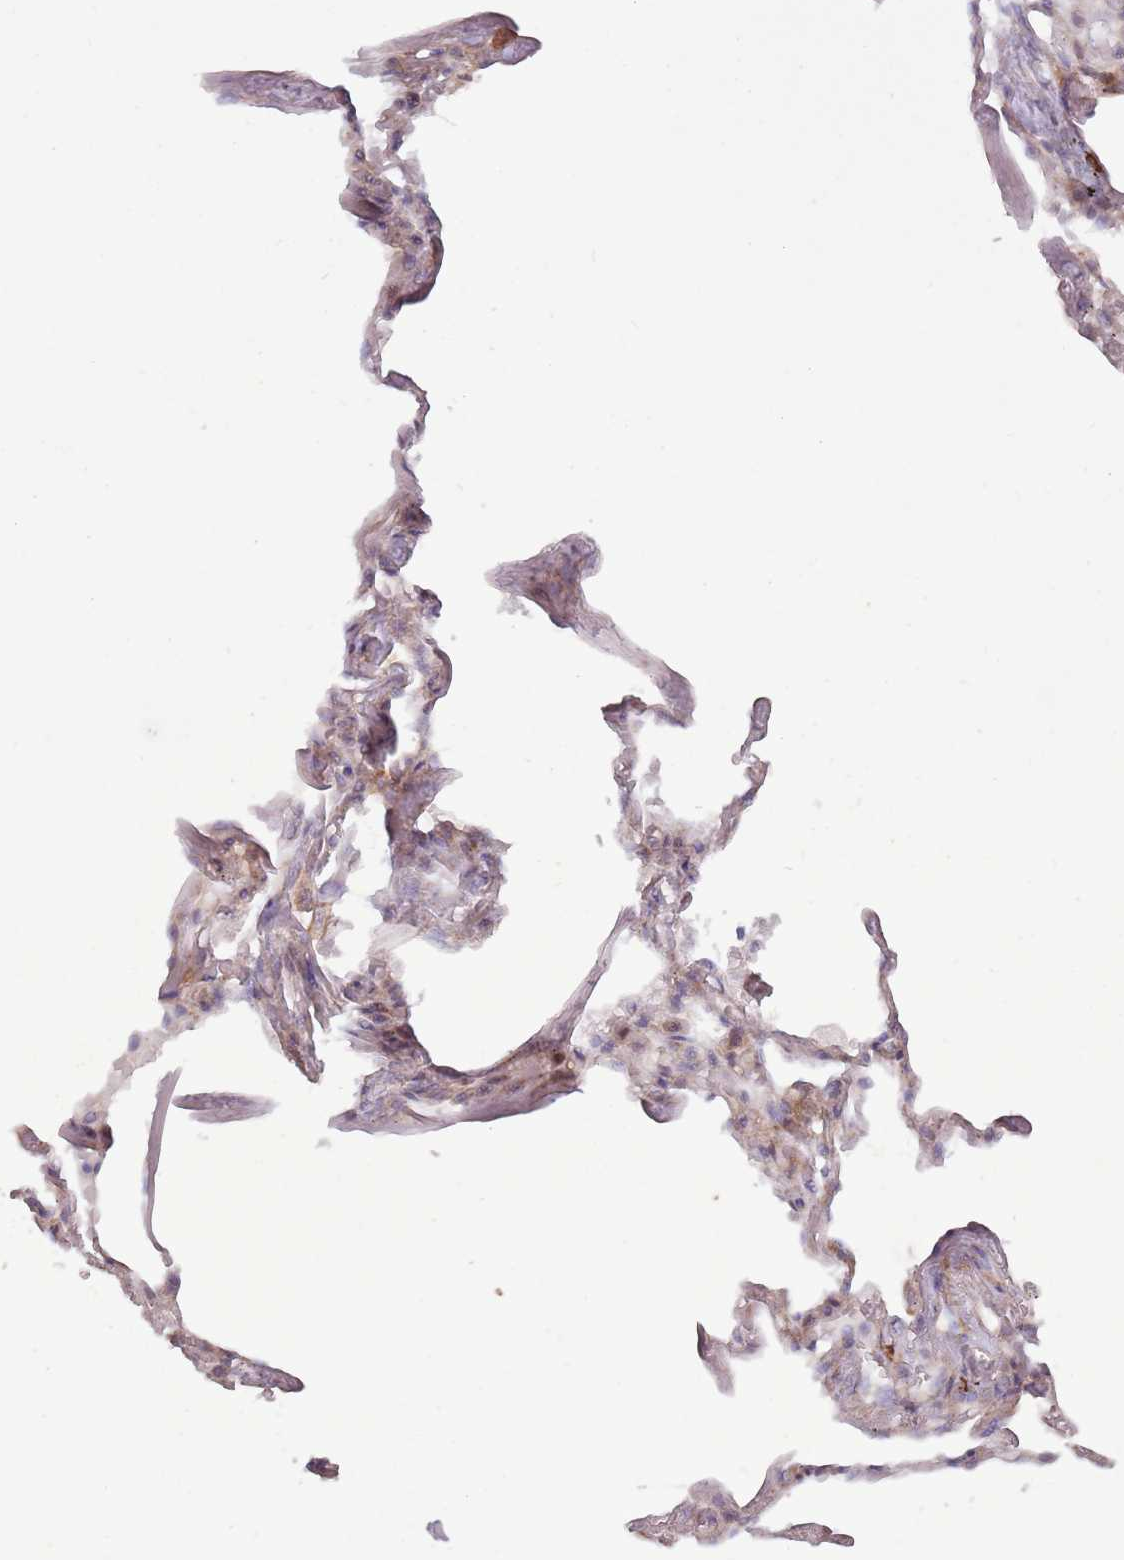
{"staining": {"intensity": "negative", "quantity": "none", "location": "none"}, "tissue": "adipose tissue", "cell_type": "Adipocytes", "image_type": "normal", "snomed": [{"axis": "morphology", "description": "Normal tissue, NOS"}, {"axis": "topography", "description": "Lymph node"}, {"axis": "topography", "description": "Bronchus"}], "caption": "DAB (3,3'-diaminobenzidine) immunohistochemical staining of normal human adipose tissue reveals no significant positivity in adipocytes.", "gene": "CCDC150", "patient": {"sex": "male", "age": 63}}